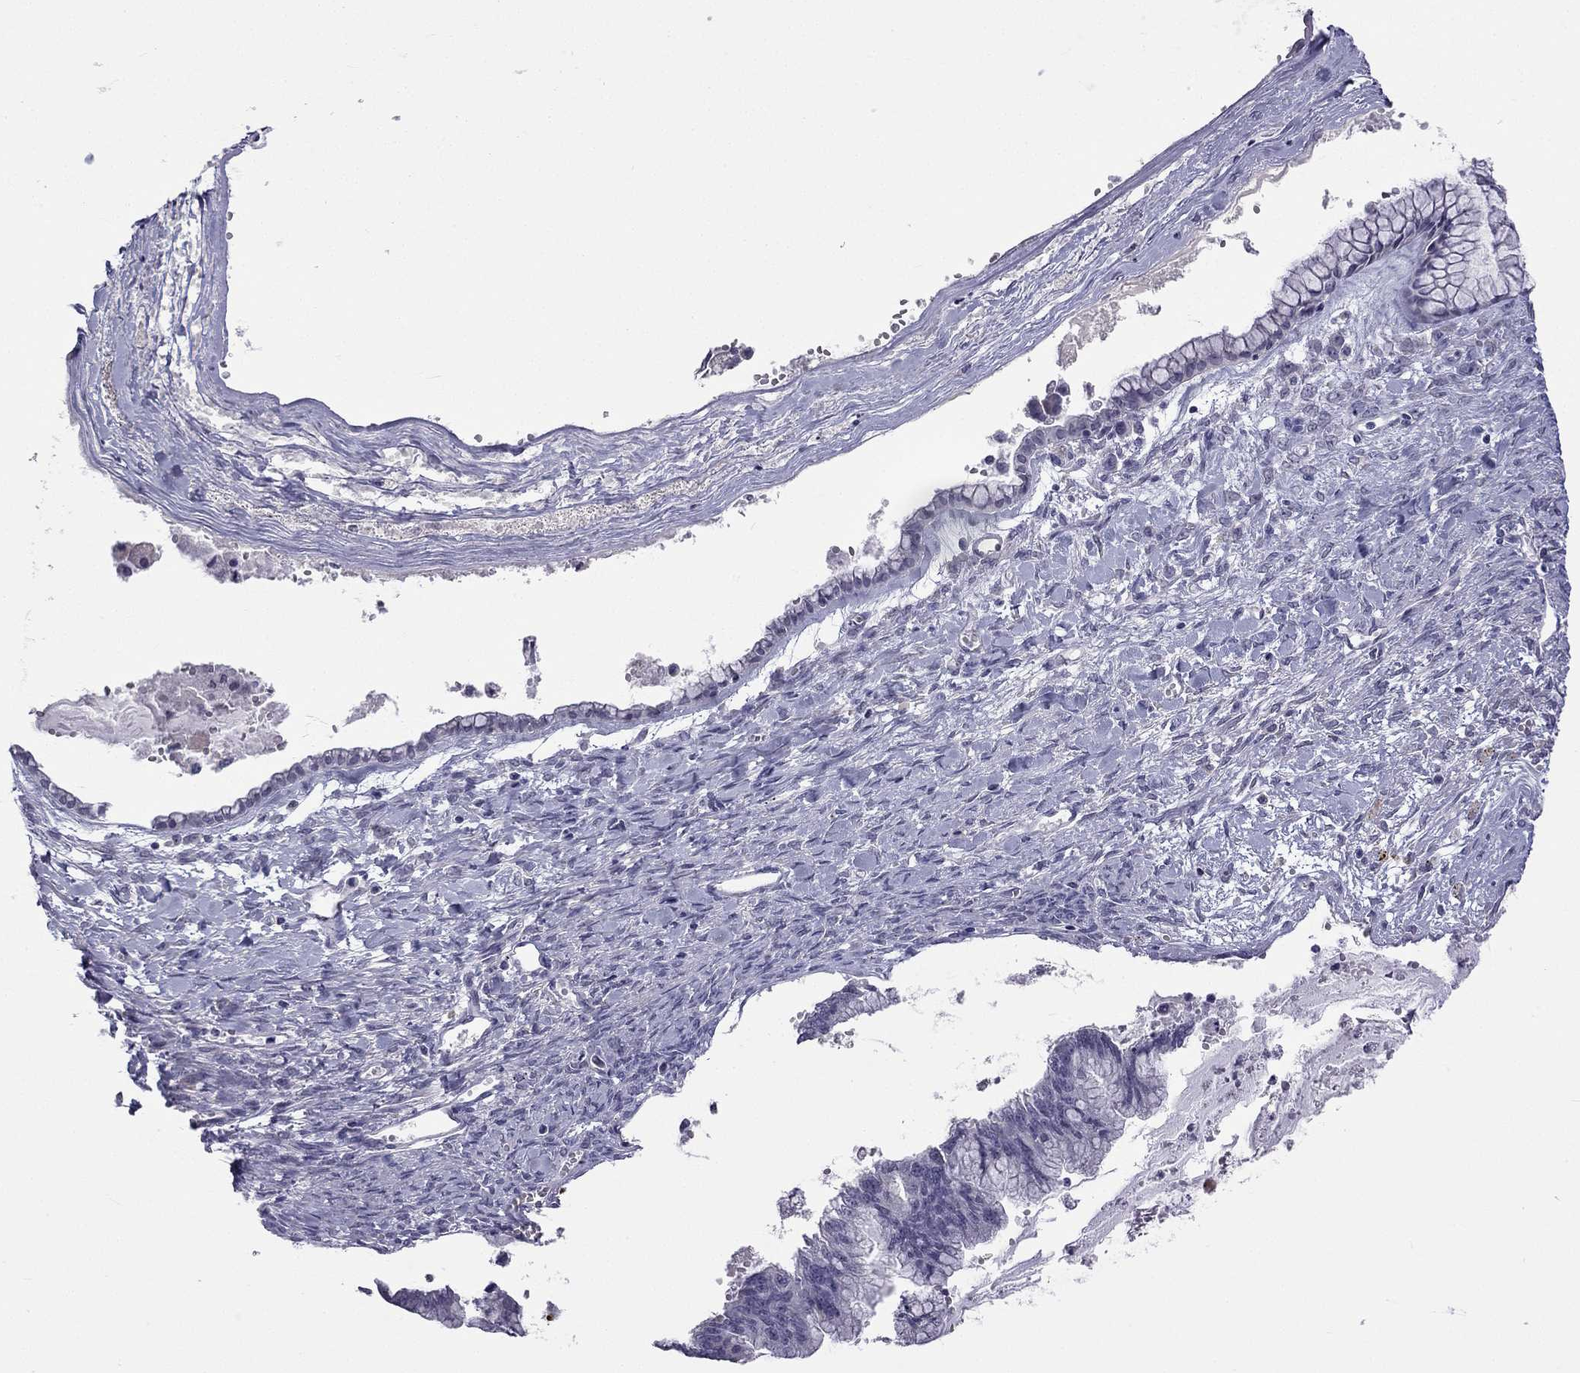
{"staining": {"intensity": "negative", "quantity": "none", "location": "none"}, "tissue": "ovarian cancer", "cell_type": "Tumor cells", "image_type": "cancer", "snomed": [{"axis": "morphology", "description": "Cystadenocarcinoma, mucinous, NOS"}, {"axis": "topography", "description": "Ovary"}], "caption": "This histopathology image is of mucinous cystadenocarcinoma (ovarian) stained with IHC to label a protein in brown with the nuclei are counter-stained blue. There is no expression in tumor cells. Brightfield microscopy of immunohistochemistry stained with DAB (brown) and hematoxylin (blue), captured at high magnification.", "gene": "C5orf49", "patient": {"sex": "female", "age": 67}}